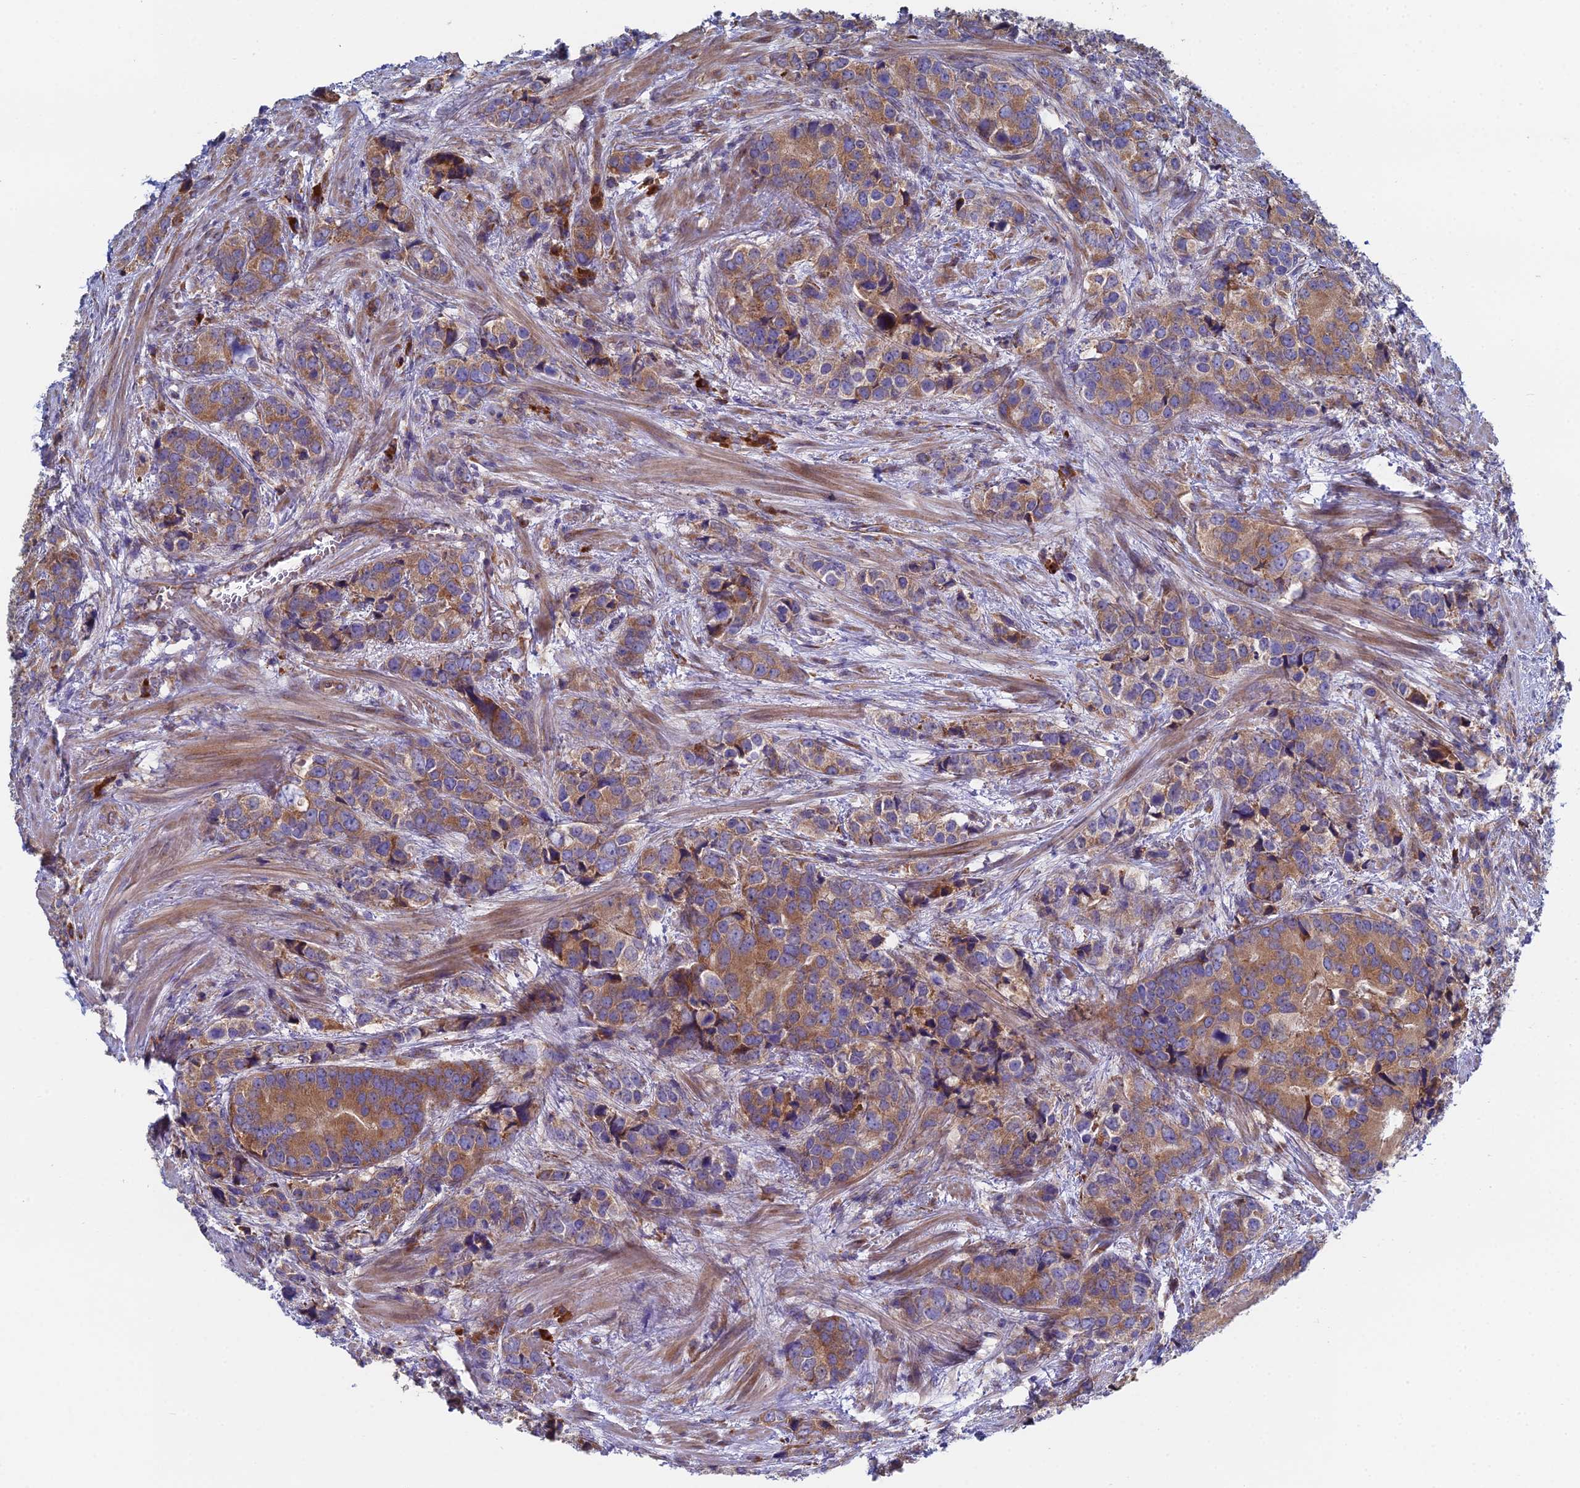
{"staining": {"intensity": "moderate", "quantity": ">75%", "location": "cytoplasmic/membranous"}, "tissue": "prostate cancer", "cell_type": "Tumor cells", "image_type": "cancer", "snomed": [{"axis": "morphology", "description": "Adenocarcinoma, High grade"}, {"axis": "topography", "description": "Prostate"}], "caption": "Immunohistochemical staining of human prostate adenocarcinoma (high-grade) reveals medium levels of moderate cytoplasmic/membranous protein positivity in approximately >75% of tumor cells. (Brightfield microscopy of DAB IHC at high magnification).", "gene": "CLCN3", "patient": {"sex": "male", "age": 62}}